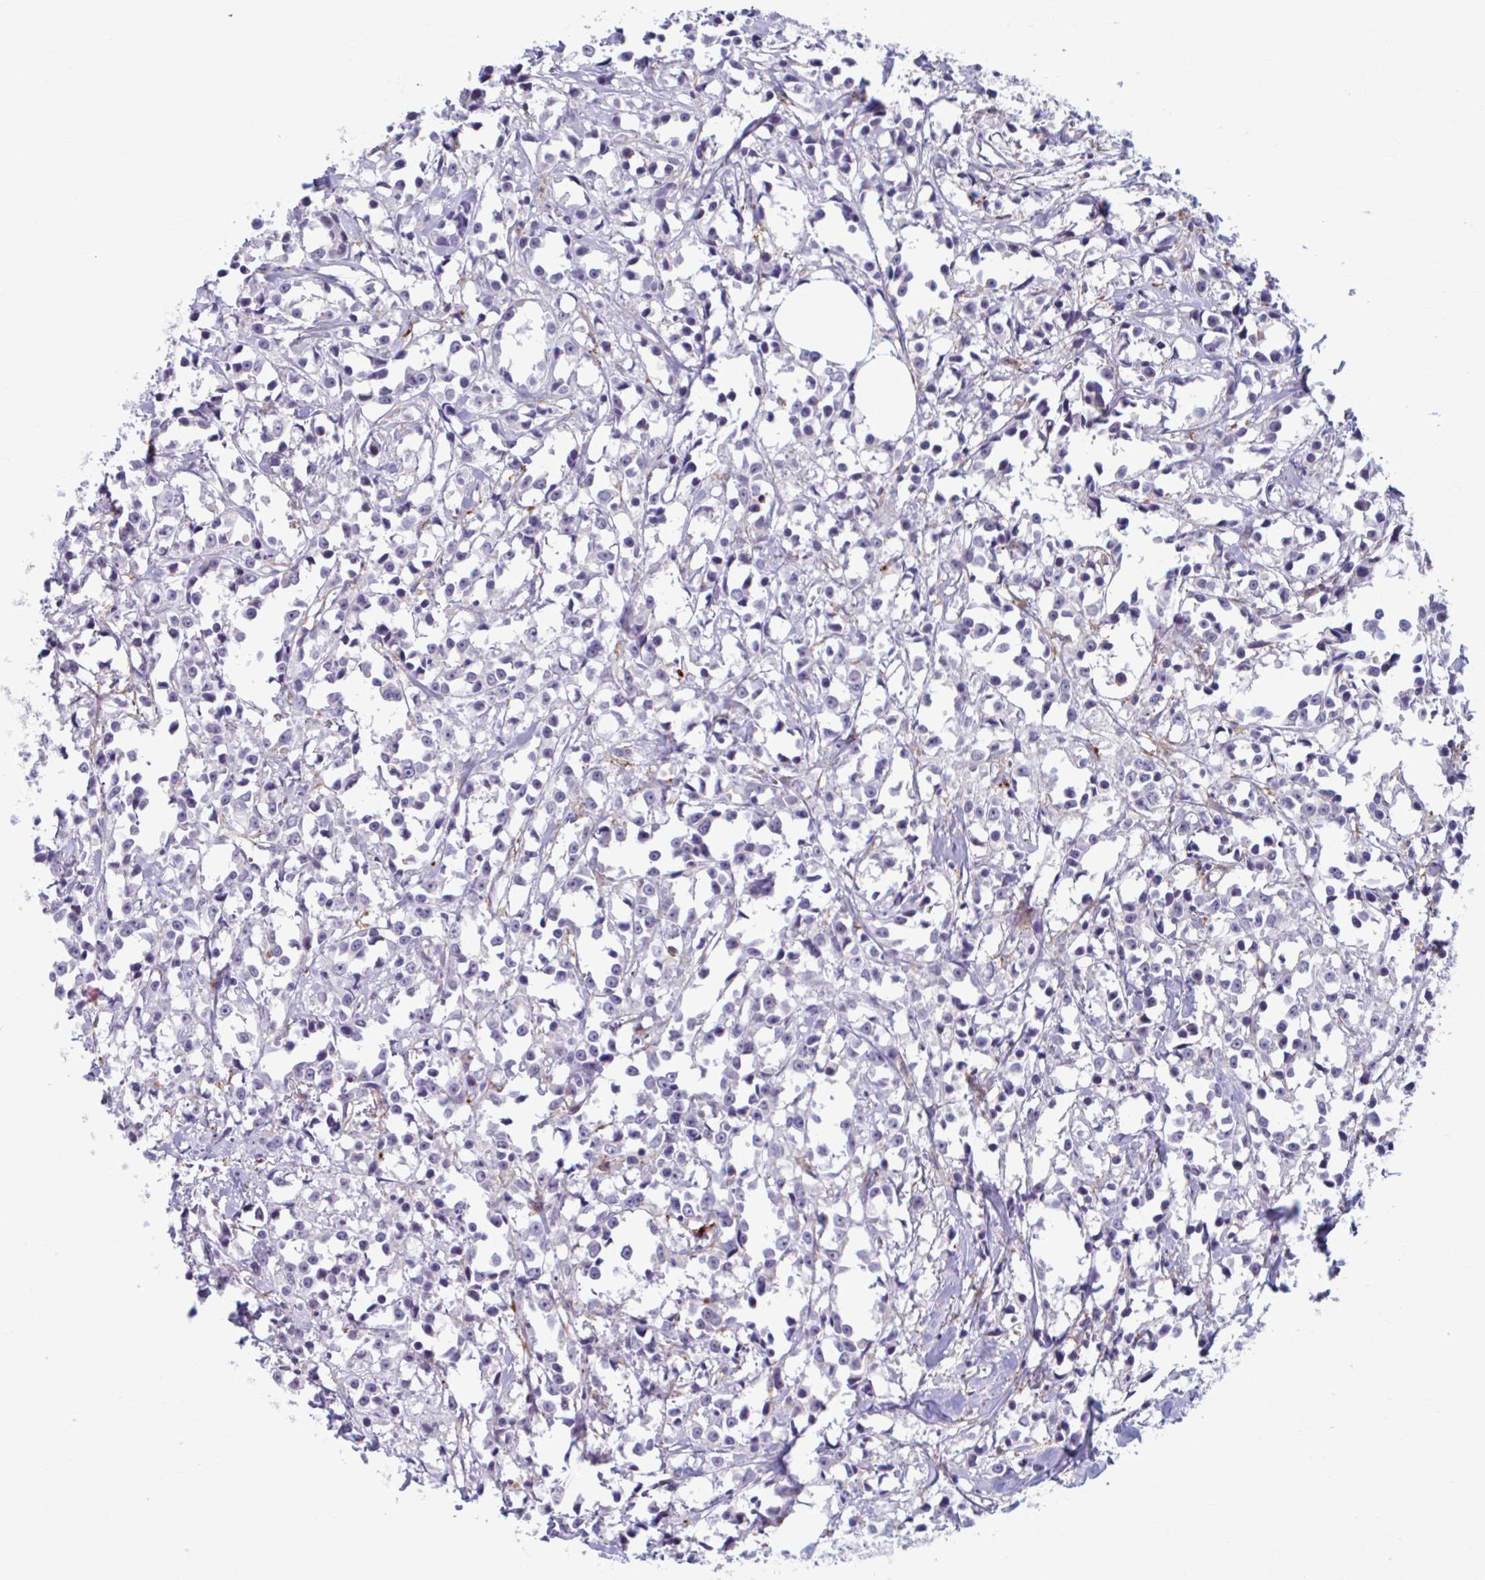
{"staining": {"intensity": "negative", "quantity": "none", "location": "none"}, "tissue": "breast cancer", "cell_type": "Tumor cells", "image_type": "cancer", "snomed": [{"axis": "morphology", "description": "Duct carcinoma"}, {"axis": "topography", "description": "Breast"}], "caption": "Photomicrograph shows no significant protein staining in tumor cells of breast cancer (intraductal carcinoma). Nuclei are stained in blue.", "gene": "ADAT3", "patient": {"sex": "female", "age": 80}}